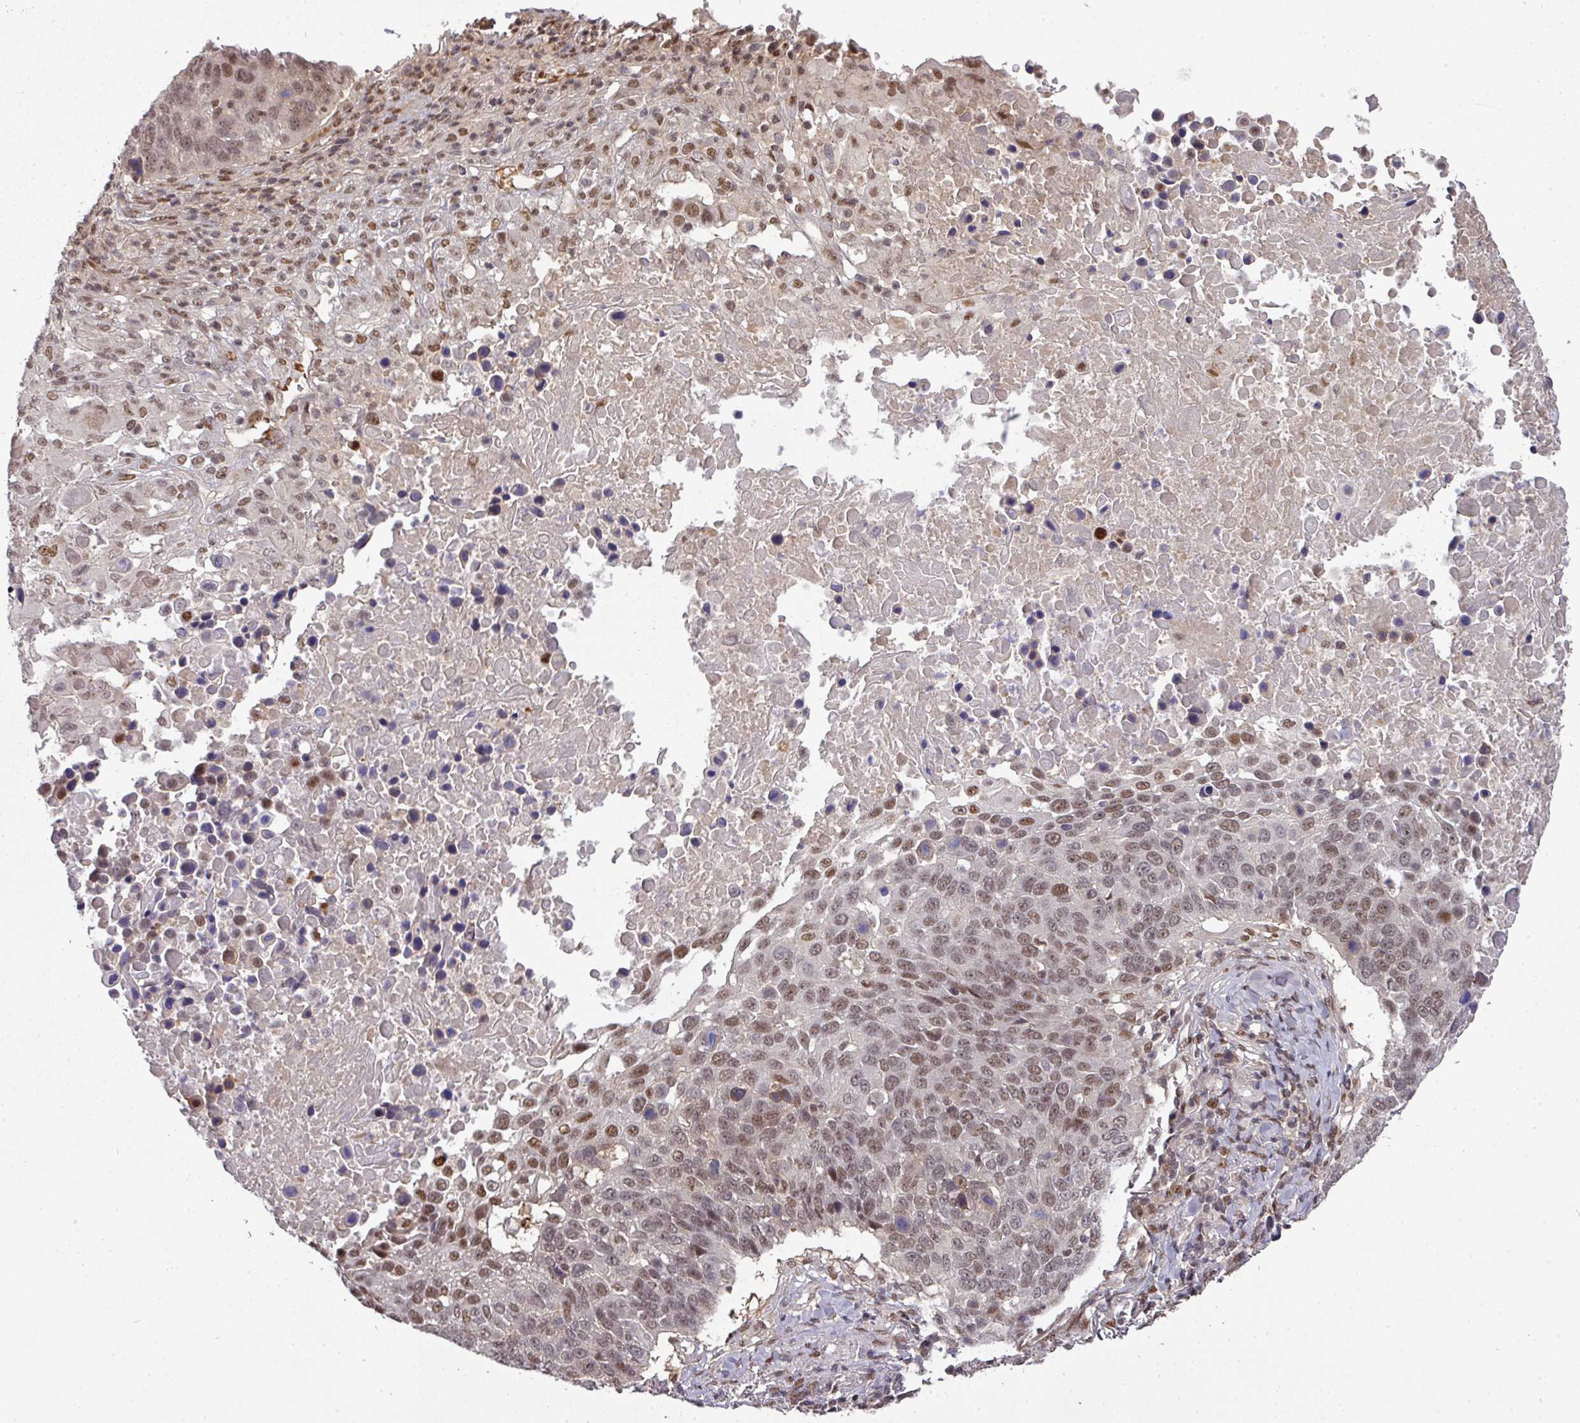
{"staining": {"intensity": "moderate", "quantity": "25%-75%", "location": "nuclear"}, "tissue": "lung cancer", "cell_type": "Tumor cells", "image_type": "cancer", "snomed": [{"axis": "morphology", "description": "Normal tissue, NOS"}, {"axis": "morphology", "description": "Squamous cell carcinoma, NOS"}, {"axis": "topography", "description": "Lymph node"}, {"axis": "topography", "description": "Lung"}], "caption": "Immunohistochemical staining of human lung cancer (squamous cell carcinoma) shows moderate nuclear protein expression in approximately 25%-75% of tumor cells. (brown staining indicates protein expression, while blue staining denotes nuclei).", "gene": "CIC", "patient": {"sex": "male", "age": 66}}